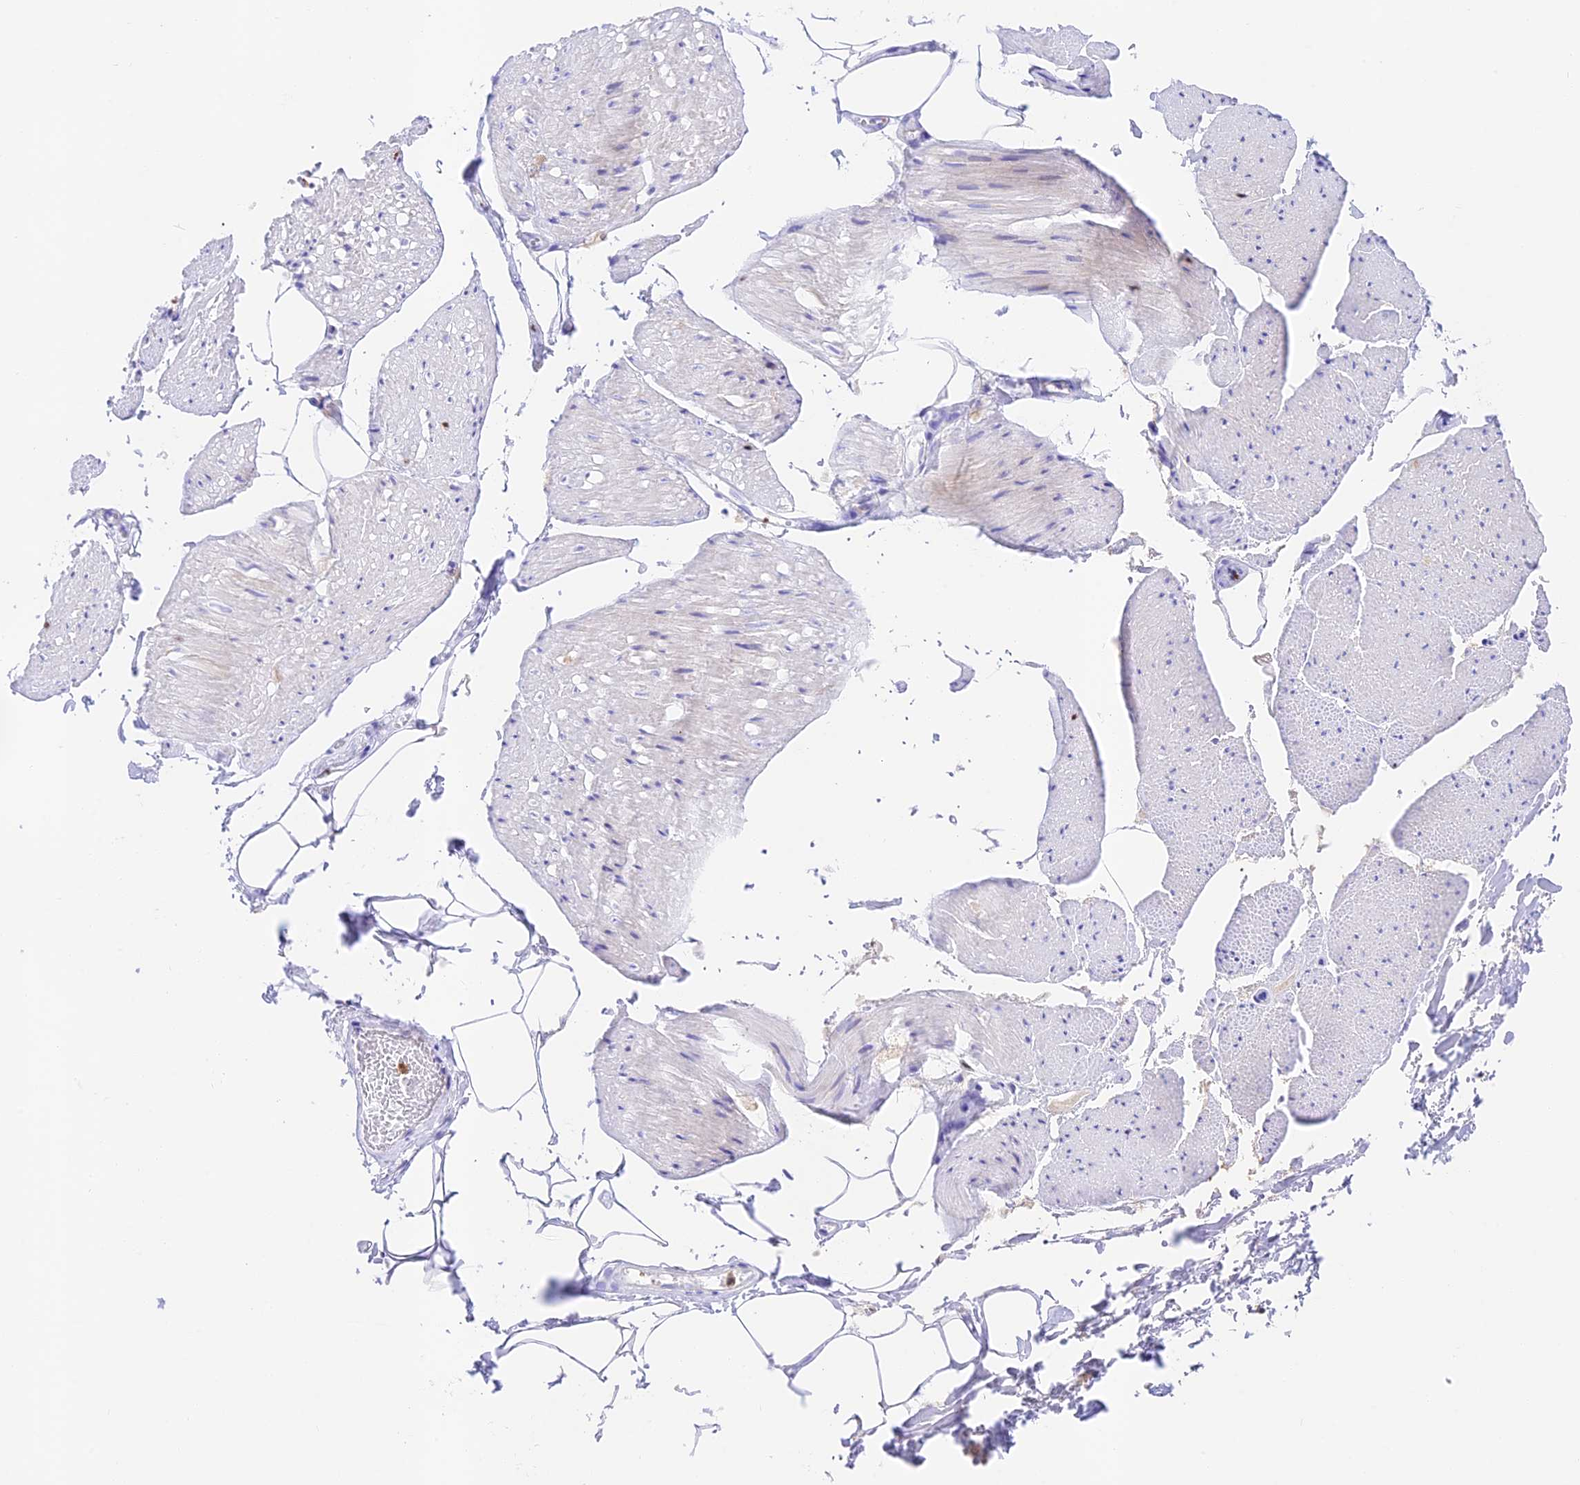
{"staining": {"intensity": "weak", "quantity": "25%-75%", "location": "cytoplasmic/membranous"}, "tissue": "adipose tissue", "cell_type": "Adipocytes", "image_type": "normal", "snomed": [{"axis": "morphology", "description": "Normal tissue, NOS"}, {"axis": "morphology", "description": "Adenocarcinoma, Low grade"}, {"axis": "topography", "description": "Prostate"}, {"axis": "topography", "description": "Peripheral nerve tissue"}], "caption": "Immunohistochemical staining of unremarkable adipose tissue demonstrates weak cytoplasmic/membranous protein positivity in approximately 25%-75% of adipocytes.", "gene": "DENND1C", "patient": {"sex": "male", "age": 63}}